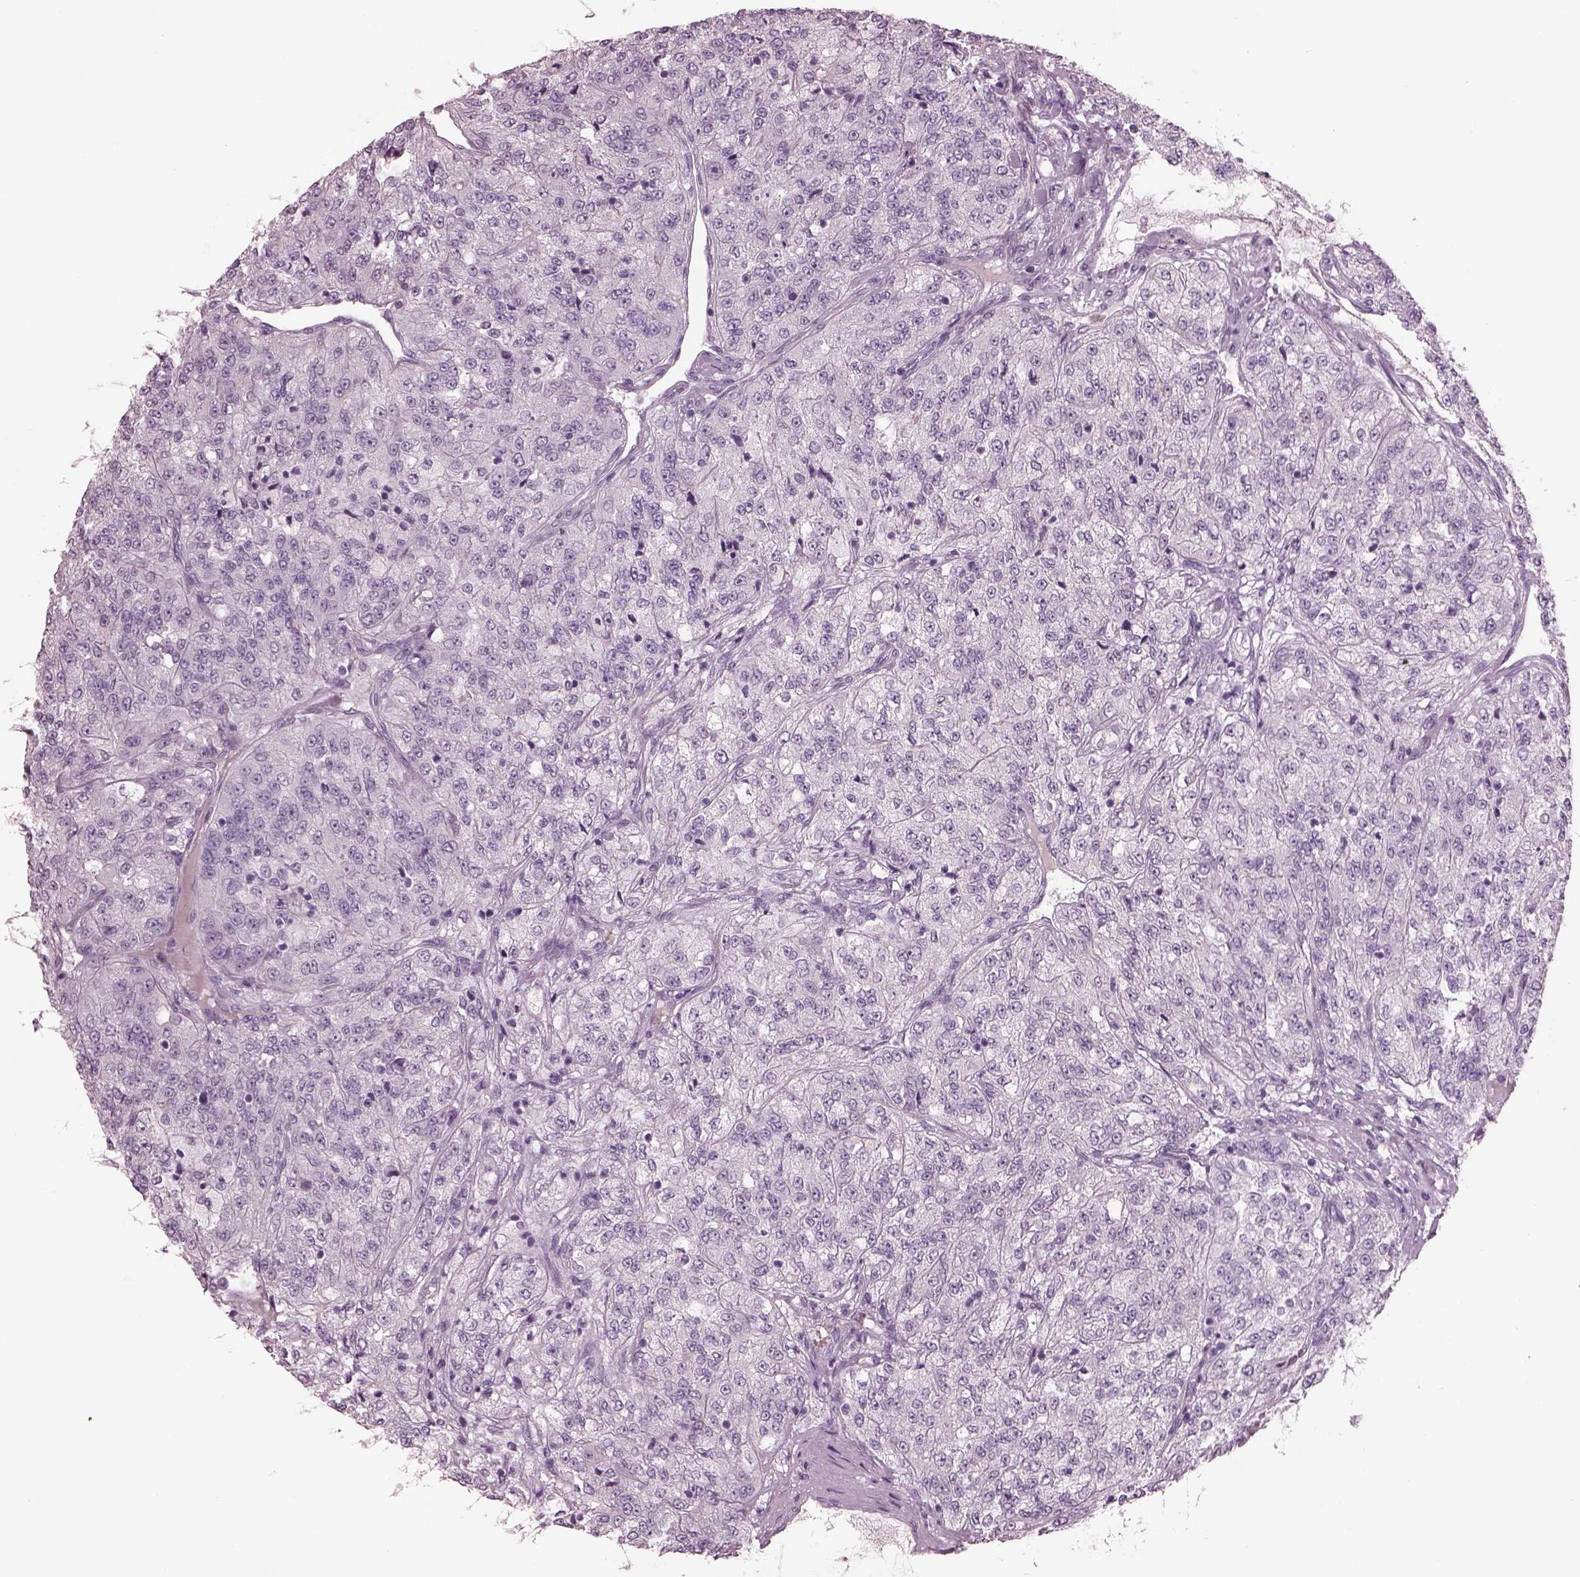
{"staining": {"intensity": "negative", "quantity": "none", "location": "none"}, "tissue": "renal cancer", "cell_type": "Tumor cells", "image_type": "cancer", "snomed": [{"axis": "morphology", "description": "Adenocarcinoma, NOS"}, {"axis": "topography", "description": "Kidney"}], "caption": "Protein analysis of renal cancer (adenocarcinoma) exhibits no significant positivity in tumor cells.", "gene": "CYLC1", "patient": {"sex": "female", "age": 63}}